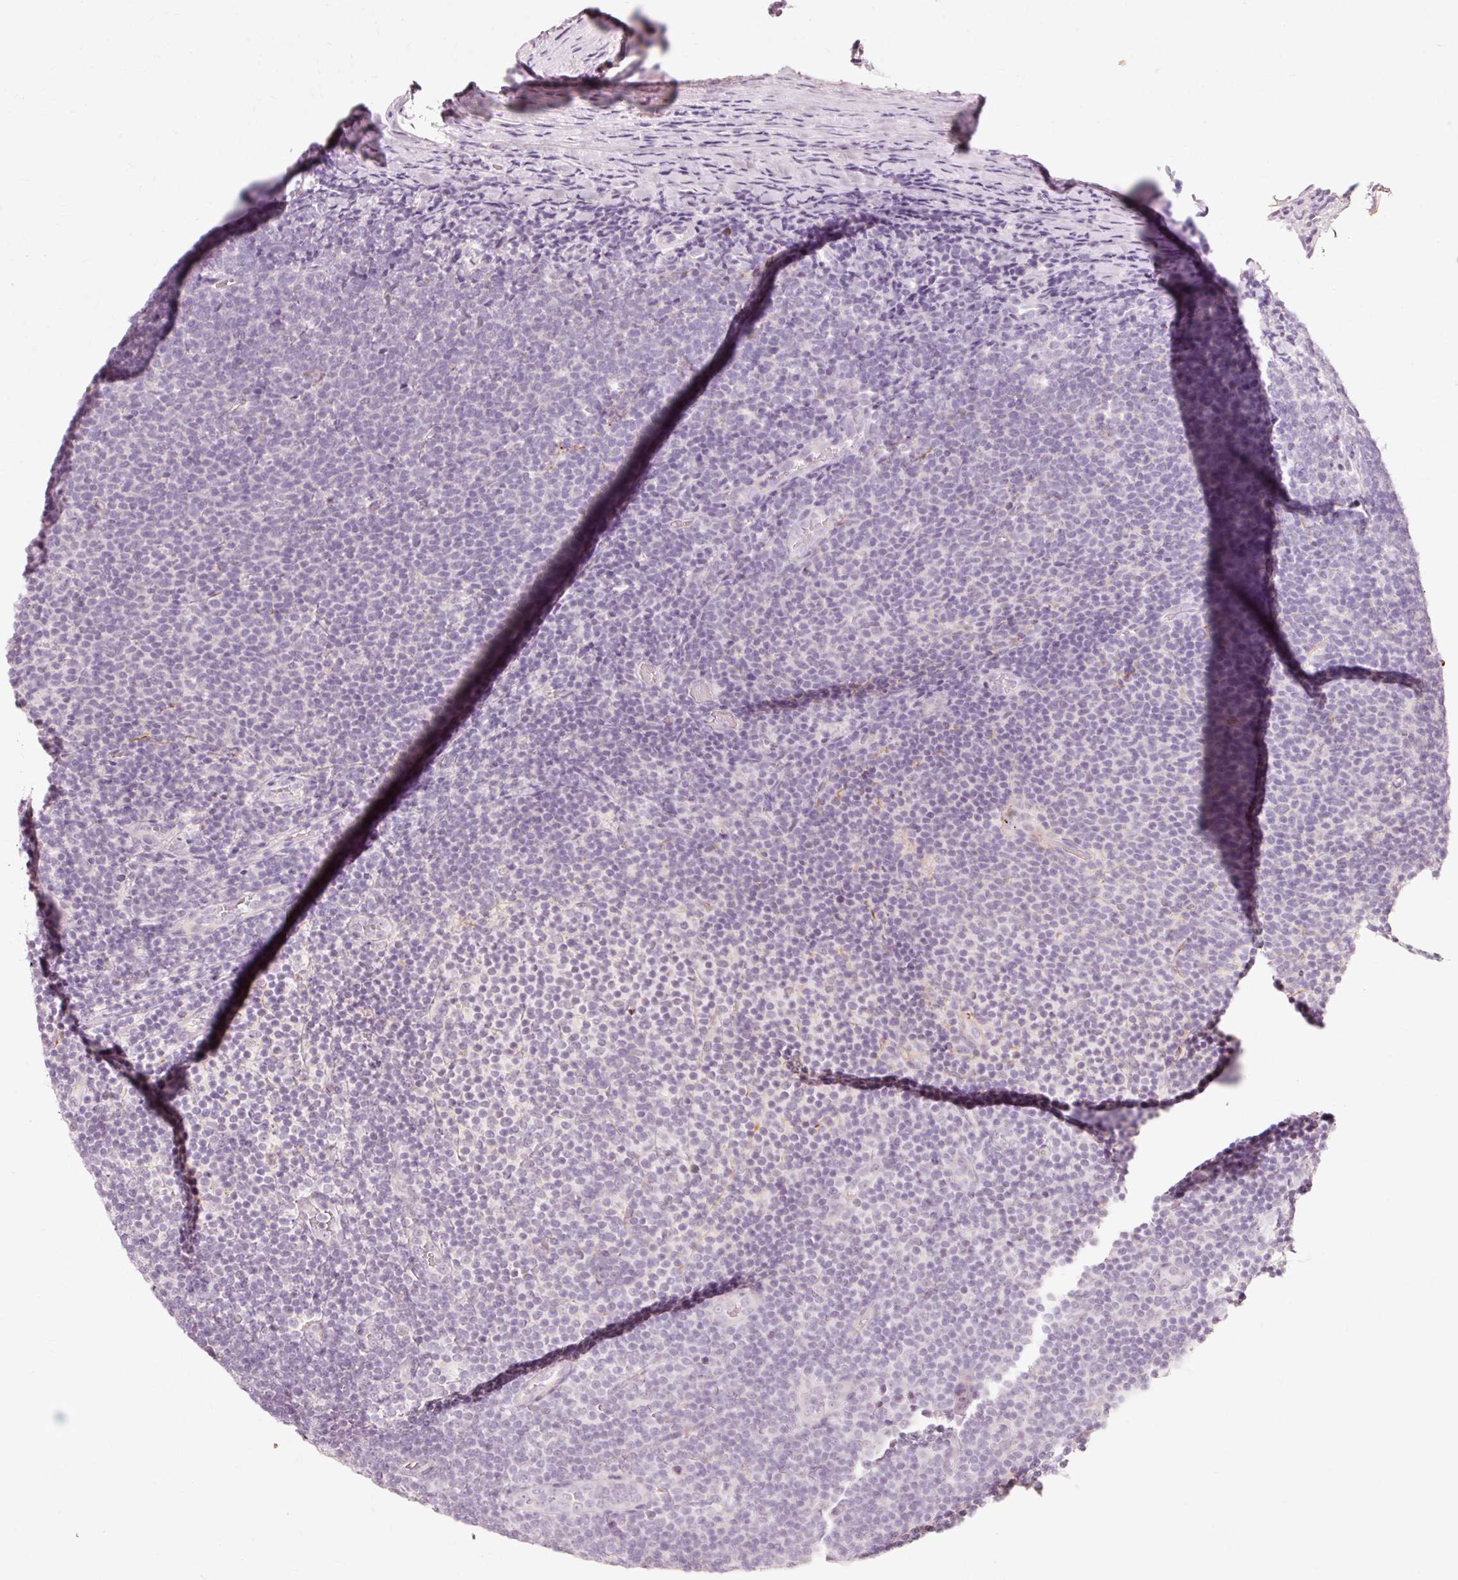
{"staining": {"intensity": "negative", "quantity": "none", "location": "none"}, "tissue": "lymphoma", "cell_type": "Tumor cells", "image_type": "cancer", "snomed": [{"axis": "morphology", "description": "Malignant lymphoma, non-Hodgkin's type, Low grade"}, {"axis": "topography", "description": "Lymph node"}], "caption": "Lymphoma stained for a protein using IHC reveals no staining tumor cells.", "gene": "TRIM73", "patient": {"sex": "male", "age": 66}}